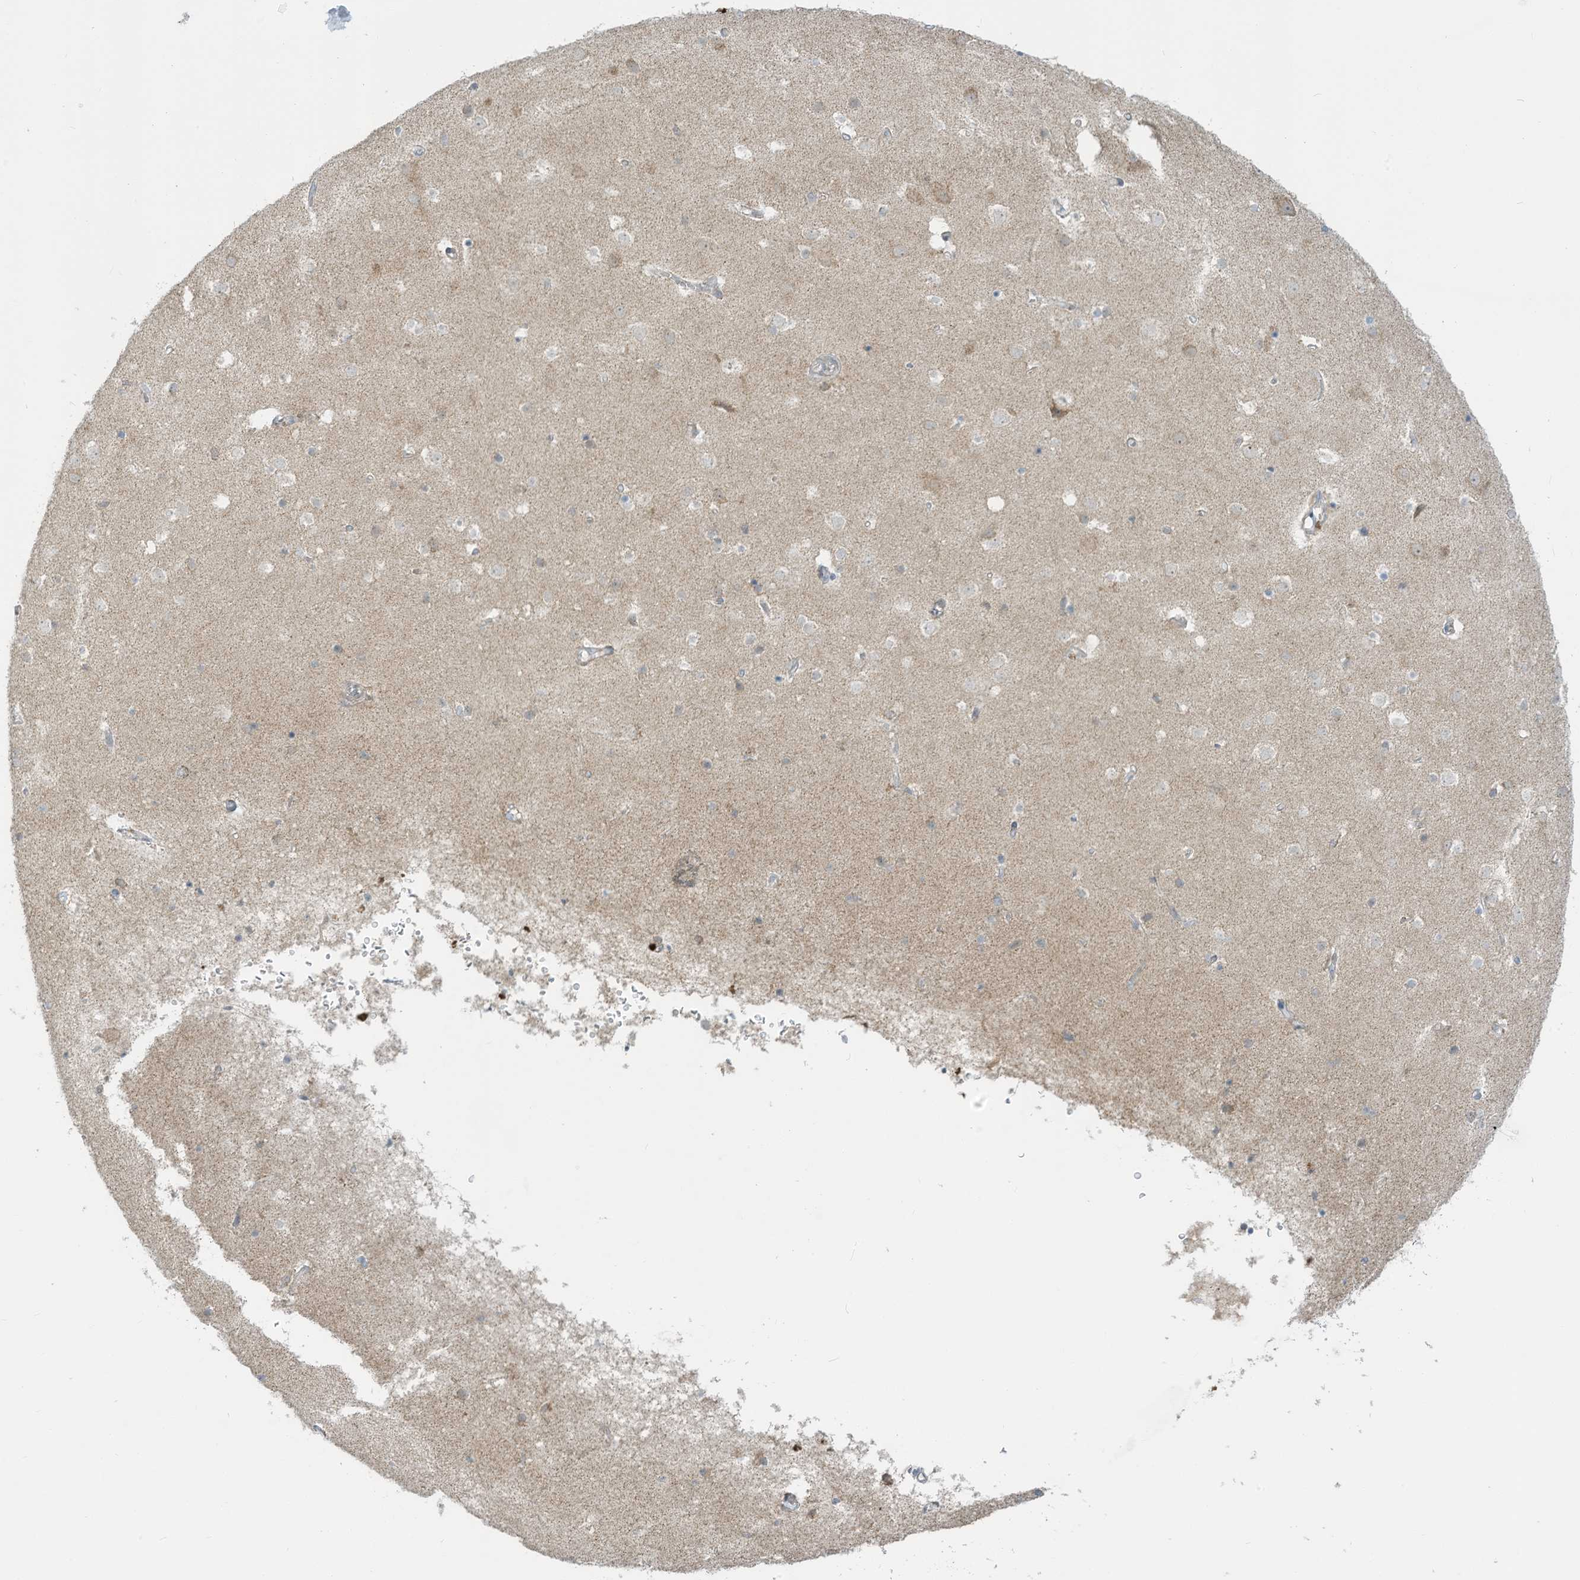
{"staining": {"intensity": "weak", "quantity": ">75%", "location": "cytoplasmic/membranous"}, "tissue": "cerebral cortex", "cell_type": "Endothelial cells", "image_type": "normal", "snomed": [{"axis": "morphology", "description": "Normal tissue, NOS"}, {"axis": "topography", "description": "Cerebral cortex"}], "caption": "Immunohistochemical staining of unremarkable cerebral cortex demonstrates low levels of weak cytoplasmic/membranous expression in approximately >75% of endothelial cells.", "gene": "PARVG", "patient": {"sex": "male", "age": 54}}